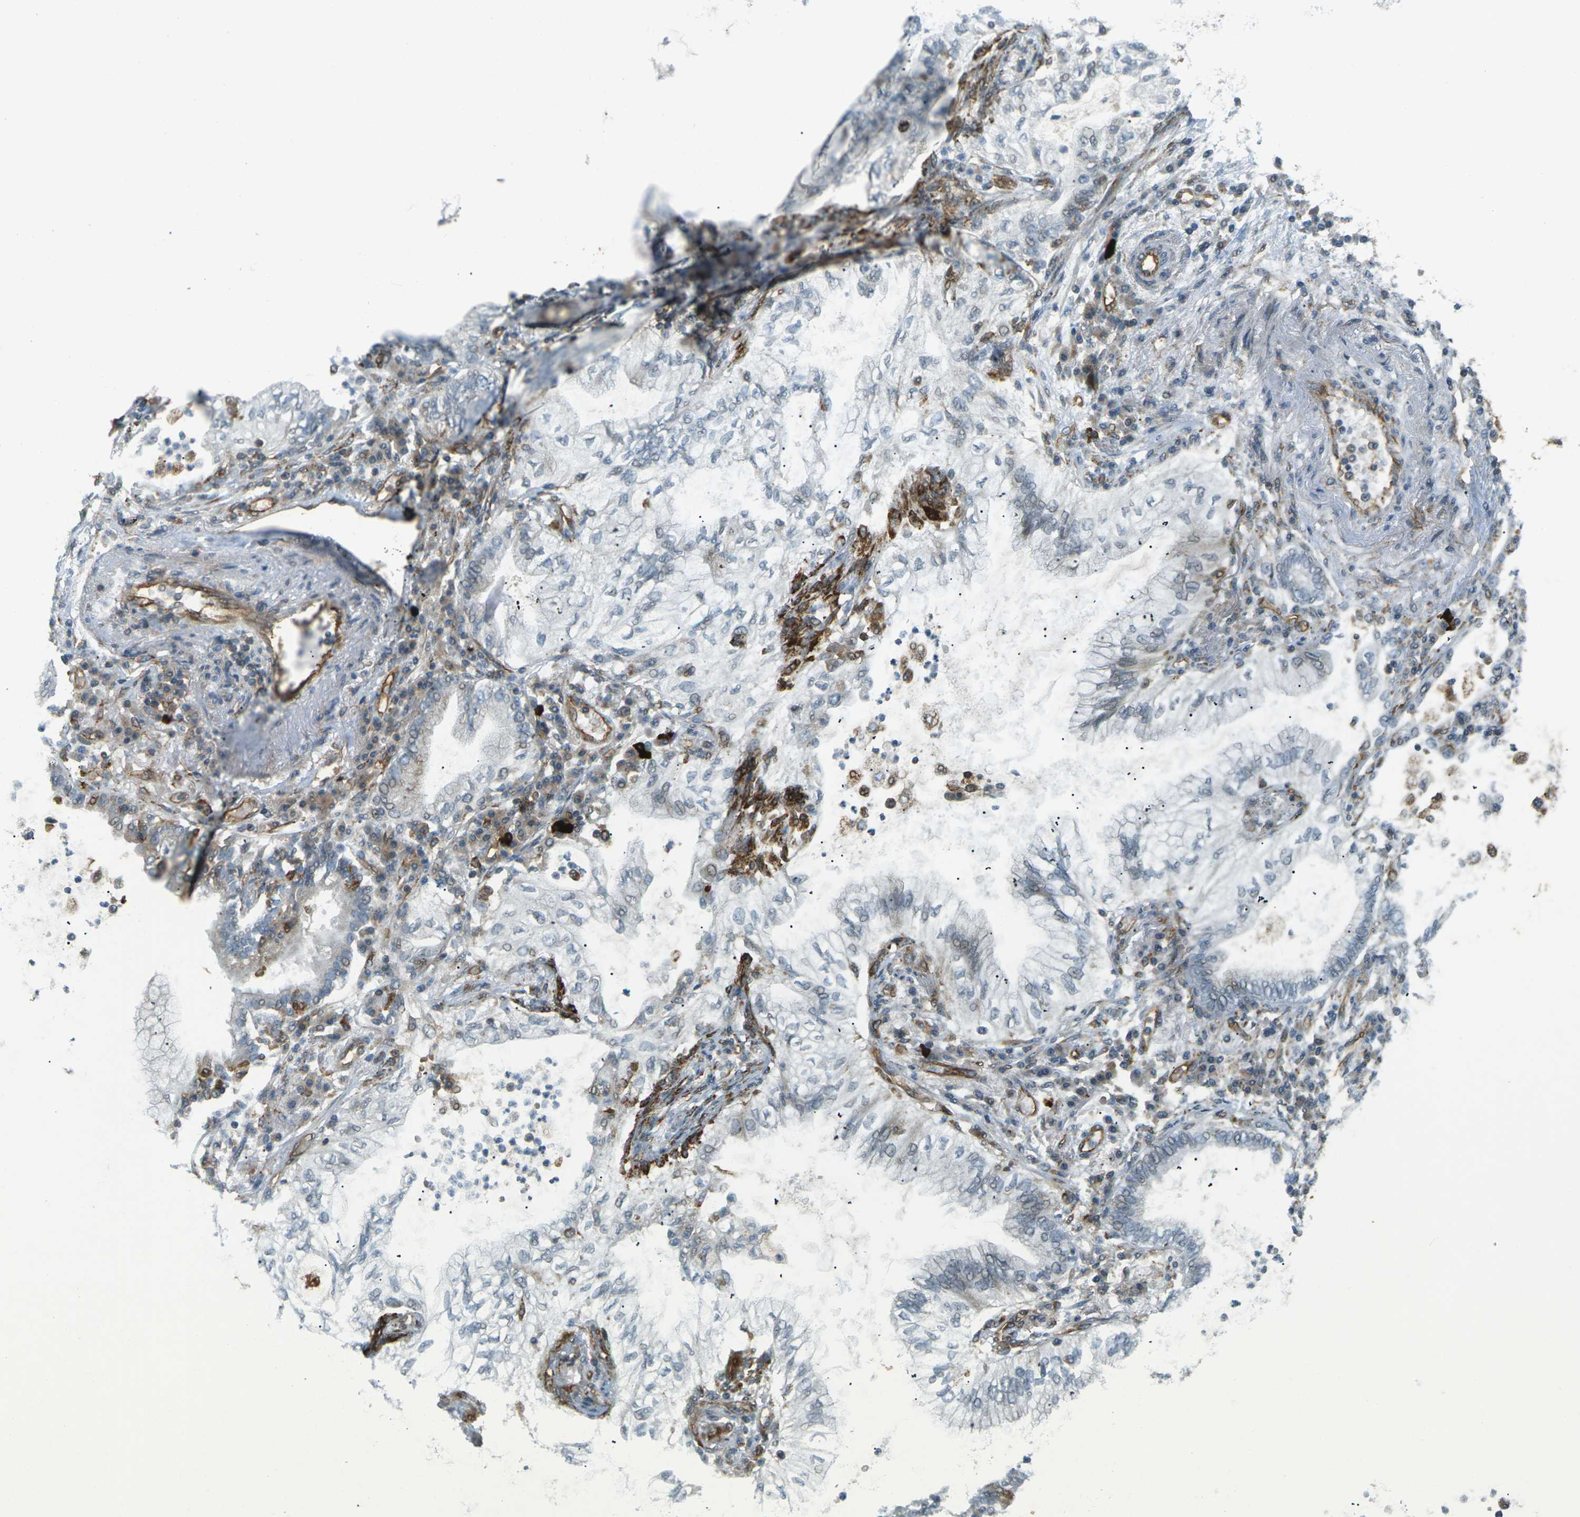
{"staining": {"intensity": "weak", "quantity": "<25%", "location": "cytoplasmic/membranous"}, "tissue": "lung cancer", "cell_type": "Tumor cells", "image_type": "cancer", "snomed": [{"axis": "morphology", "description": "Normal tissue, NOS"}, {"axis": "morphology", "description": "Adenocarcinoma, NOS"}, {"axis": "topography", "description": "Bronchus"}, {"axis": "topography", "description": "Lung"}], "caption": "The image reveals no significant expression in tumor cells of lung adenocarcinoma. The staining was performed using DAB to visualize the protein expression in brown, while the nuclei were stained in blue with hematoxylin (Magnification: 20x).", "gene": "S1PR1", "patient": {"sex": "female", "age": 70}}